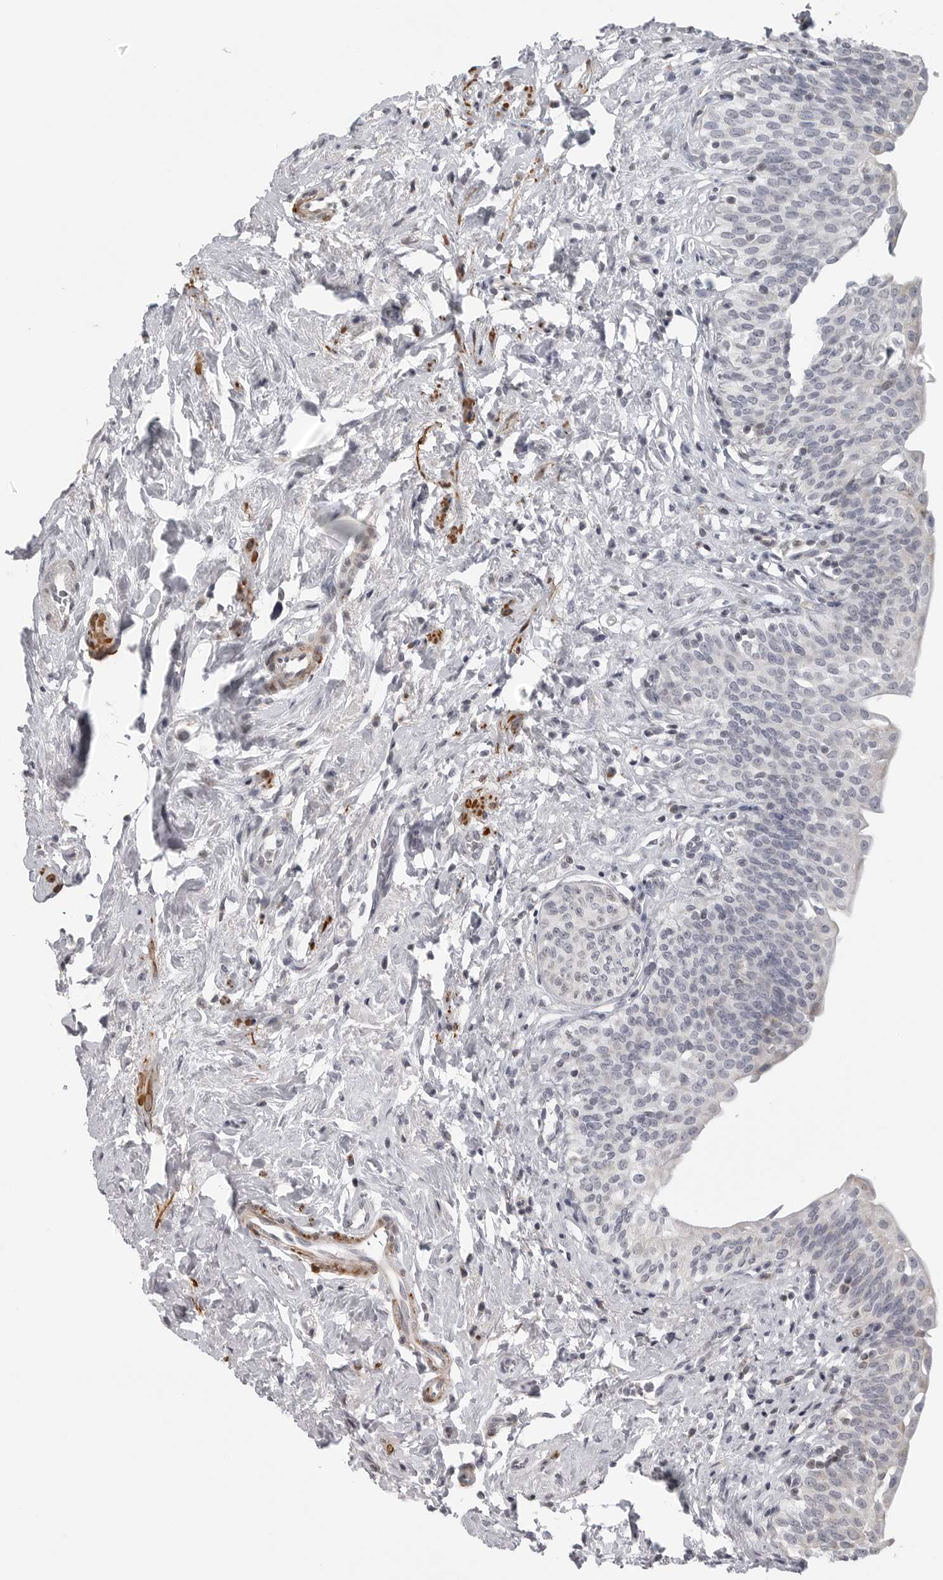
{"staining": {"intensity": "negative", "quantity": "none", "location": "none"}, "tissue": "urinary bladder", "cell_type": "Urothelial cells", "image_type": "normal", "snomed": [{"axis": "morphology", "description": "Normal tissue, NOS"}, {"axis": "topography", "description": "Urinary bladder"}], "caption": "The immunohistochemistry (IHC) micrograph has no significant staining in urothelial cells of urinary bladder.", "gene": "MAP7D1", "patient": {"sex": "male", "age": 83}}